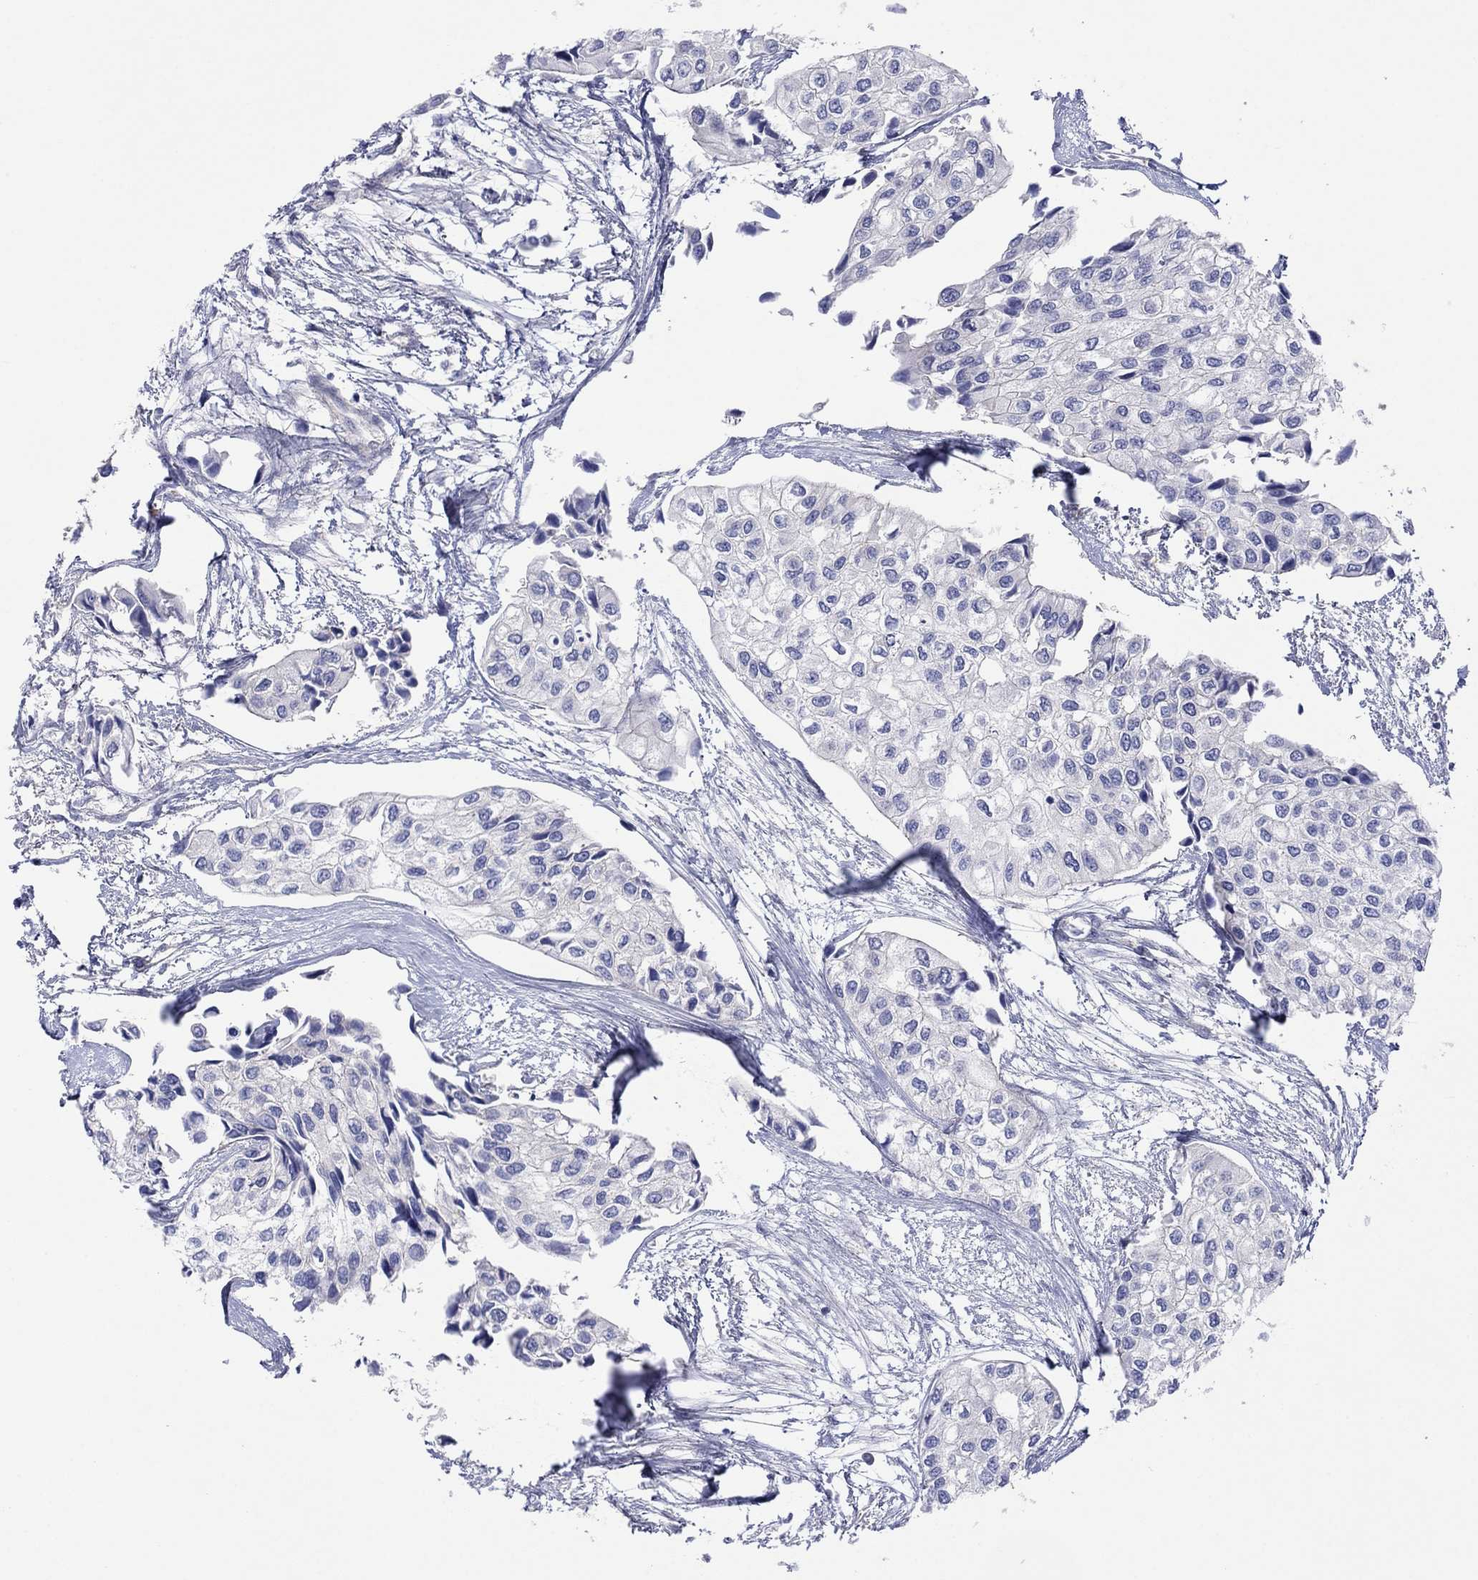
{"staining": {"intensity": "negative", "quantity": "none", "location": "none"}, "tissue": "urothelial cancer", "cell_type": "Tumor cells", "image_type": "cancer", "snomed": [{"axis": "morphology", "description": "Urothelial carcinoma, High grade"}, {"axis": "topography", "description": "Urinary bladder"}], "caption": "Photomicrograph shows no protein expression in tumor cells of high-grade urothelial carcinoma tissue.", "gene": "TPRN", "patient": {"sex": "male", "age": 73}}